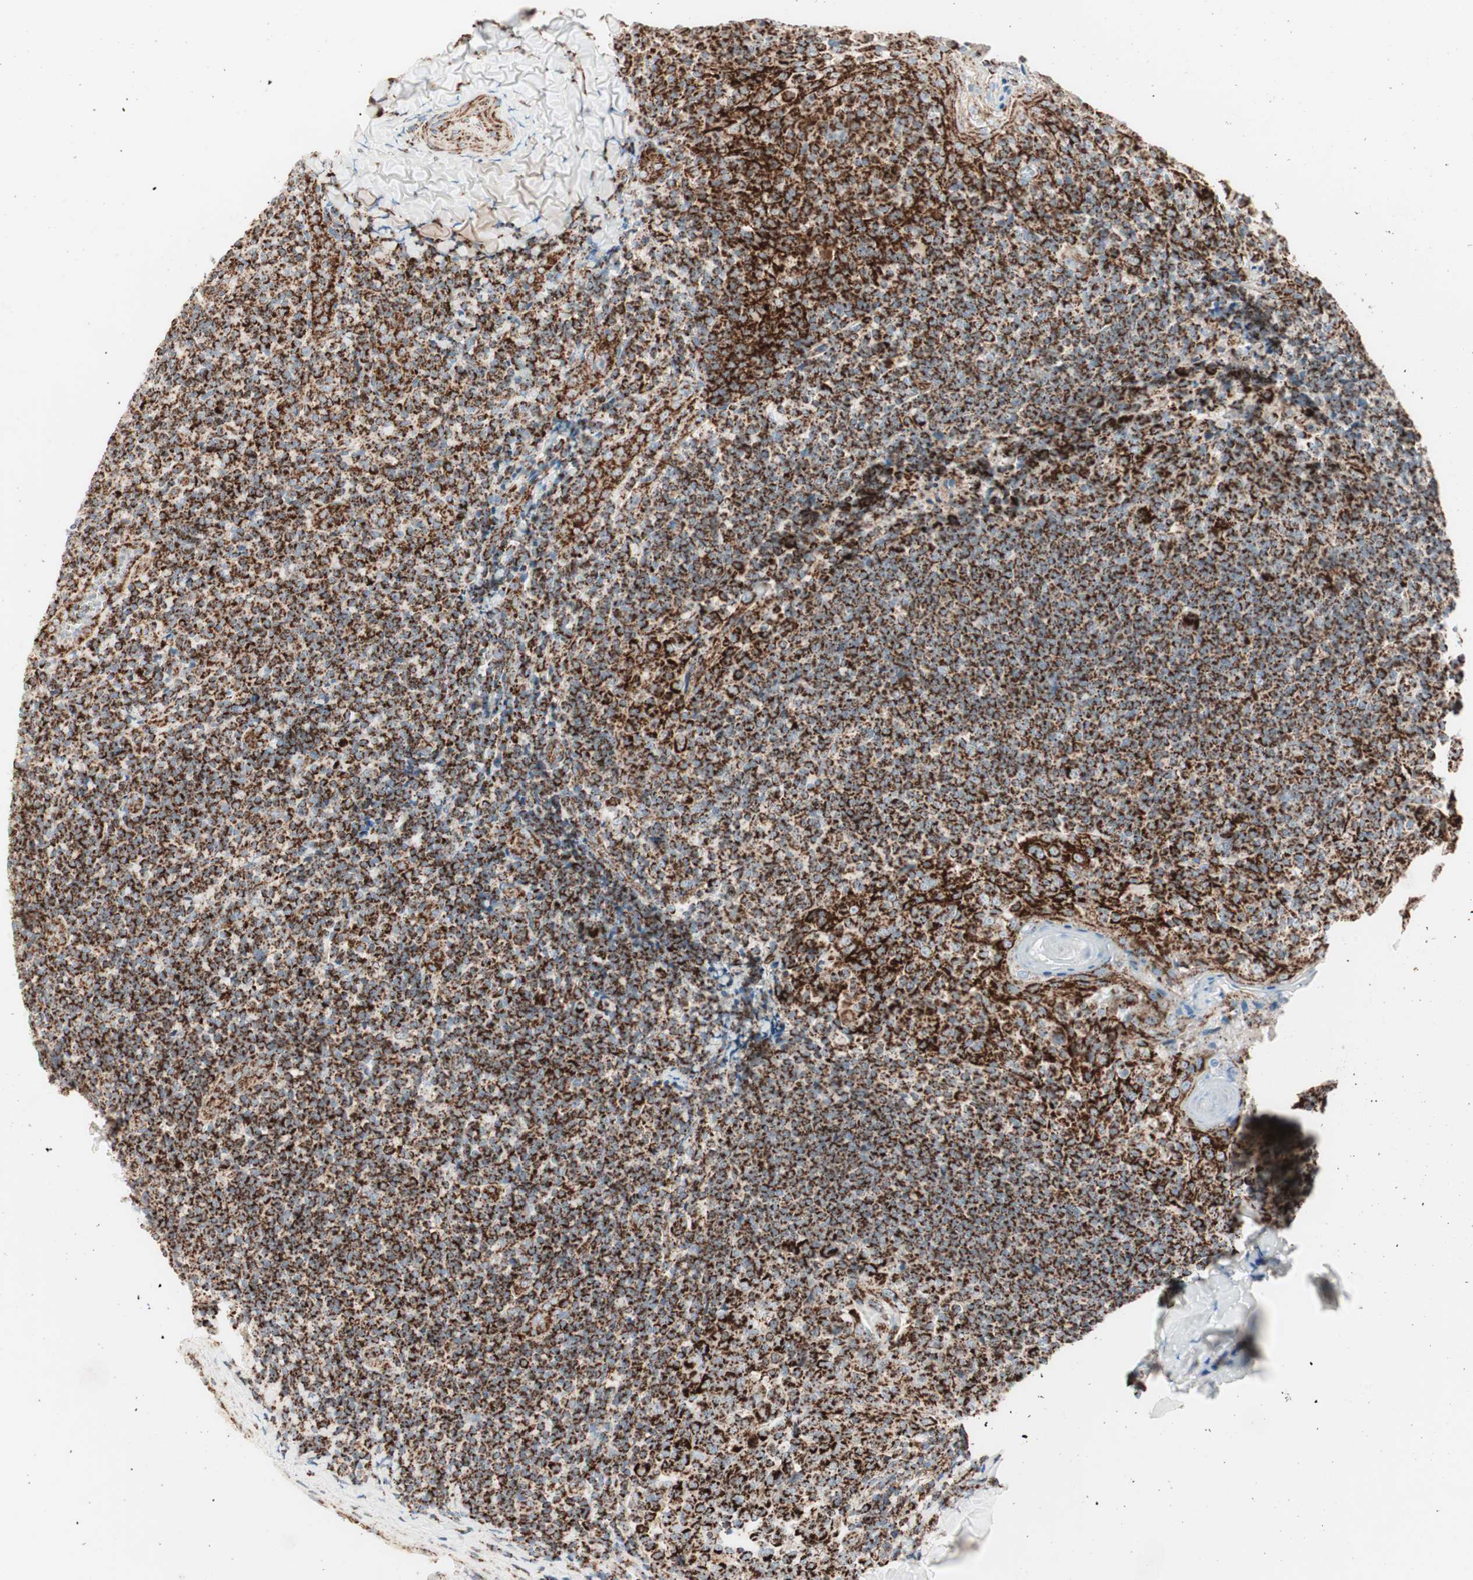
{"staining": {"intensity": "strong", "quantity": ">75%", "location": "cytoplasmic/membranous"}, "tissue": "tonsil", "cell_type": "Germinal center cells", "image_type": "normal", "snomed": [{"axis": "morphology", "description": "Normal tissue, NOS"}, {"axis": "topography", "description": "Tonsil"}], "caption": "This histopathology image reveals immunohistochemistry staining of benign tonsil, with high strong cytoplasmic/membranous staining in about >75% of germinal center cells.", "gene": "TOMM20", "patient": {"sex": "male", "age": 31}}